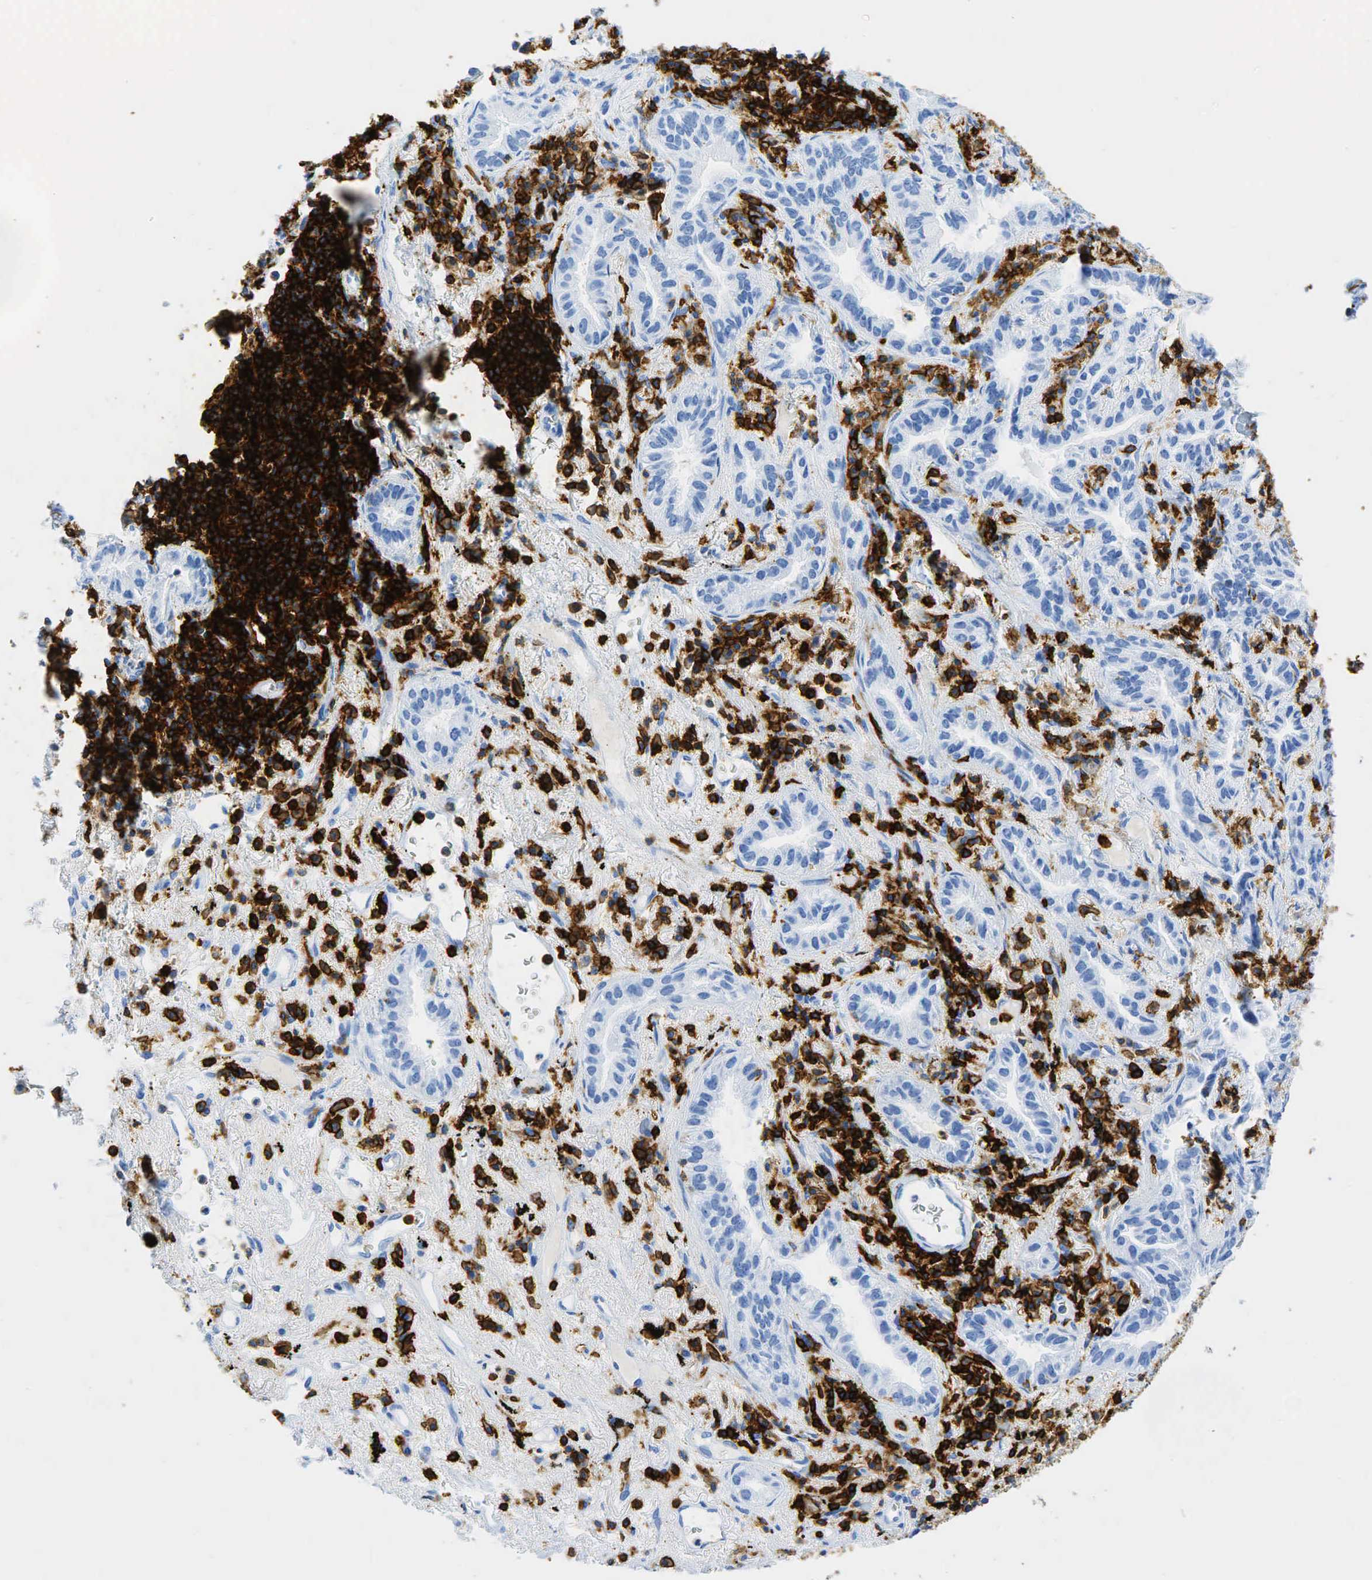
{"staining": {"intensity": "negative", "quantity": "none", "location": "none"}, "tissue": "lung cancer", "cell_type": "Tumor cells", "image_type": "cancer", "snomed": [{"axis": "morphology", "description": "Adenocarcinoma, NOS"}, {"axis": "topography", "description": "Lung"}], "caption": "Photomicrograph shows no protein expression in tumor cells of lung cancer tissue.", "gene": "PTPRC", "patient": {"sex": "female", "age": 50}}